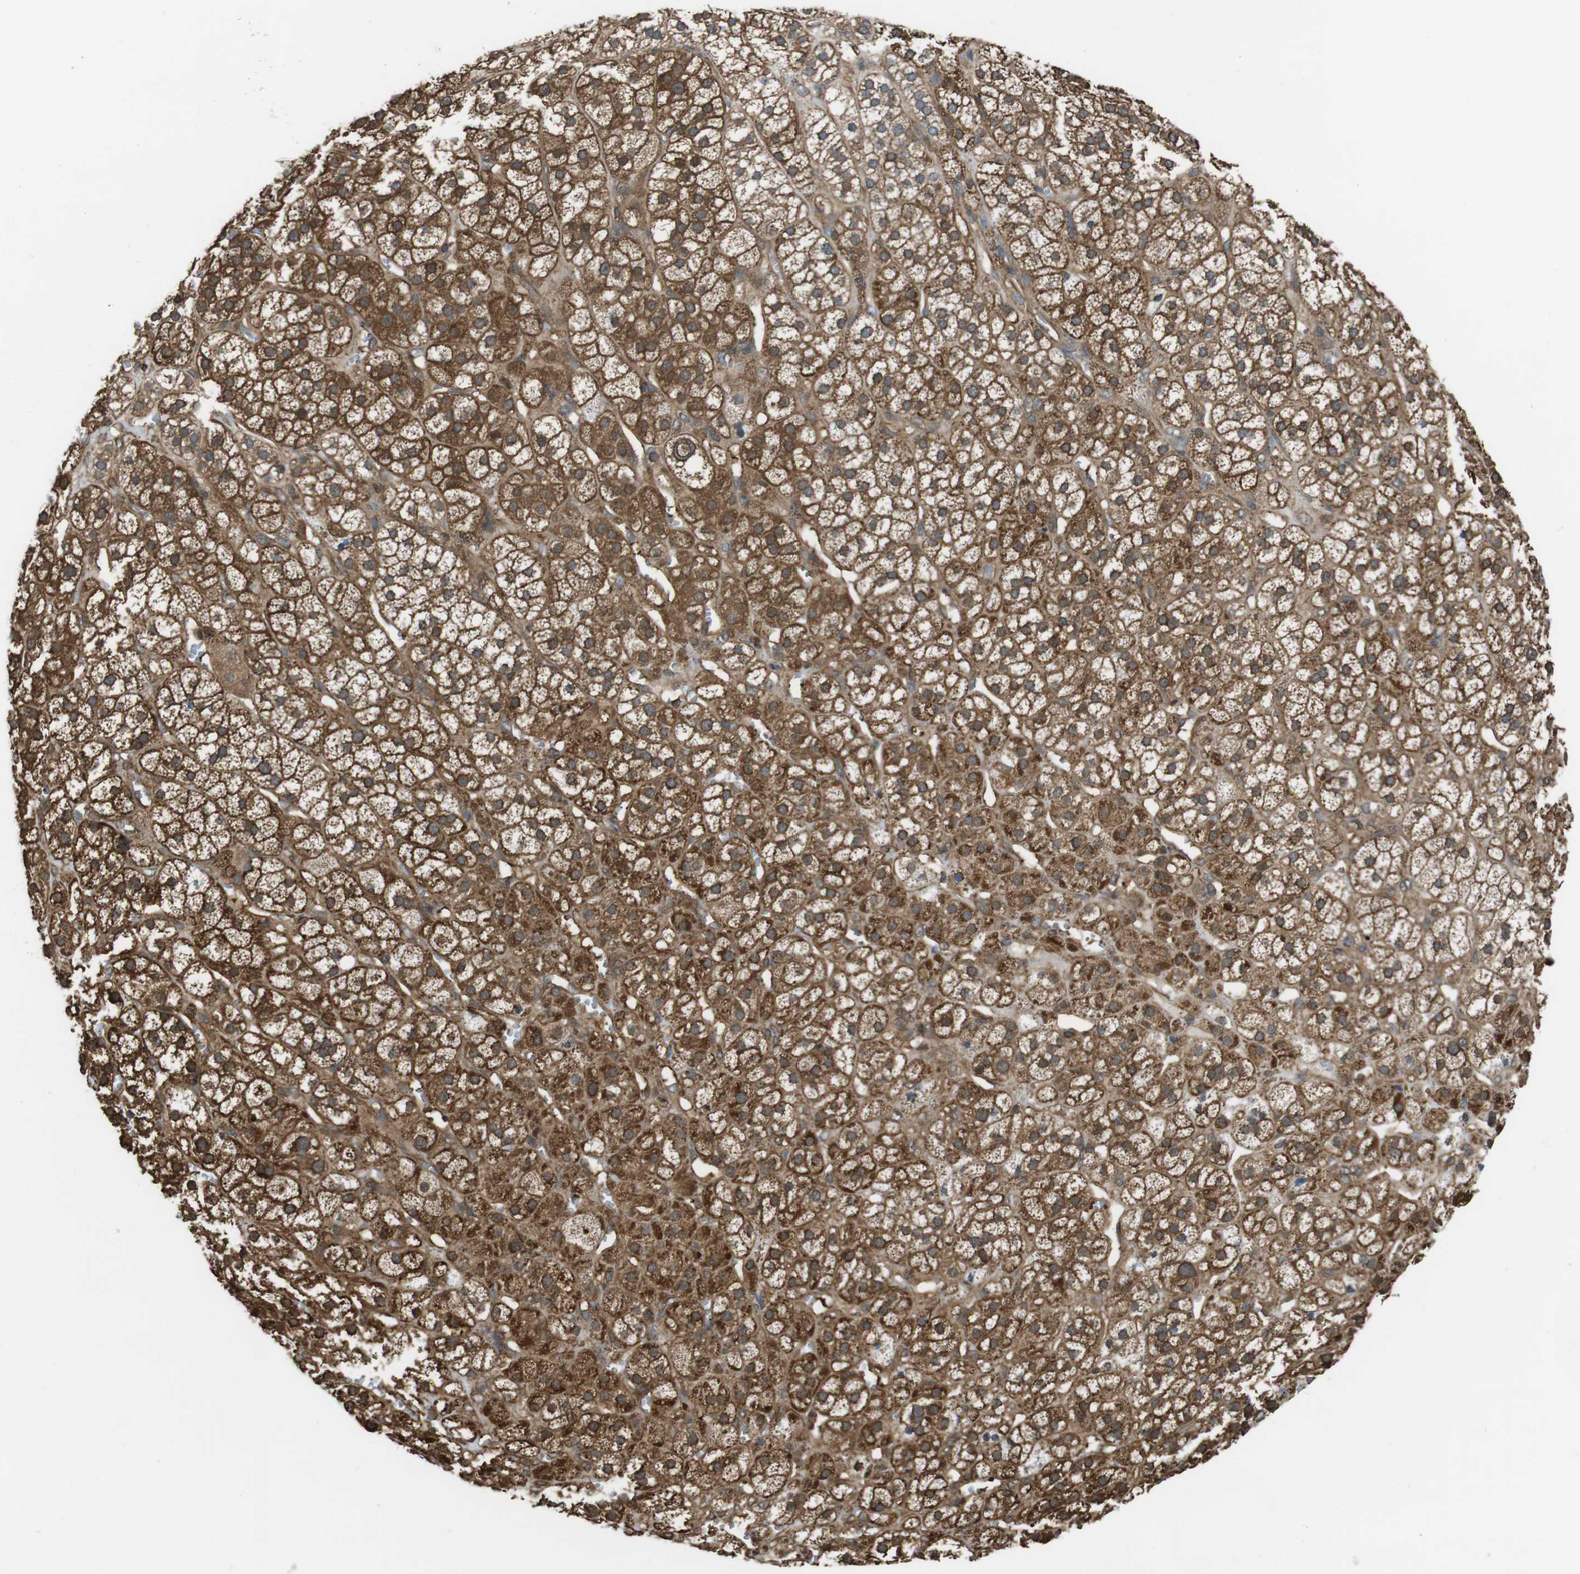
{"staining": {"intensity": "moderate", "quantity": ">75%", "location": "cytoplasmic/membranous"}, "tissue": "adrenal gland", "cell_type": "Glandular cells", "image_type": "normal", "snomed": [{"axis": "morphology", "description": "Normal tissue, NOS"}, {"axis": "topography", "description": "Adrenal gland"}], "caption": "Immunohistochemistry (IHC) (DAB (3,3'-diaminobenzidine)) staining of unremarkable adrenal gland displays moderate cytoplasmic/membranous protein staining in approximately >75% of glandular cells.", "gene": "ARHGDIA", "patient": {"sex": "male", "age": 56}}